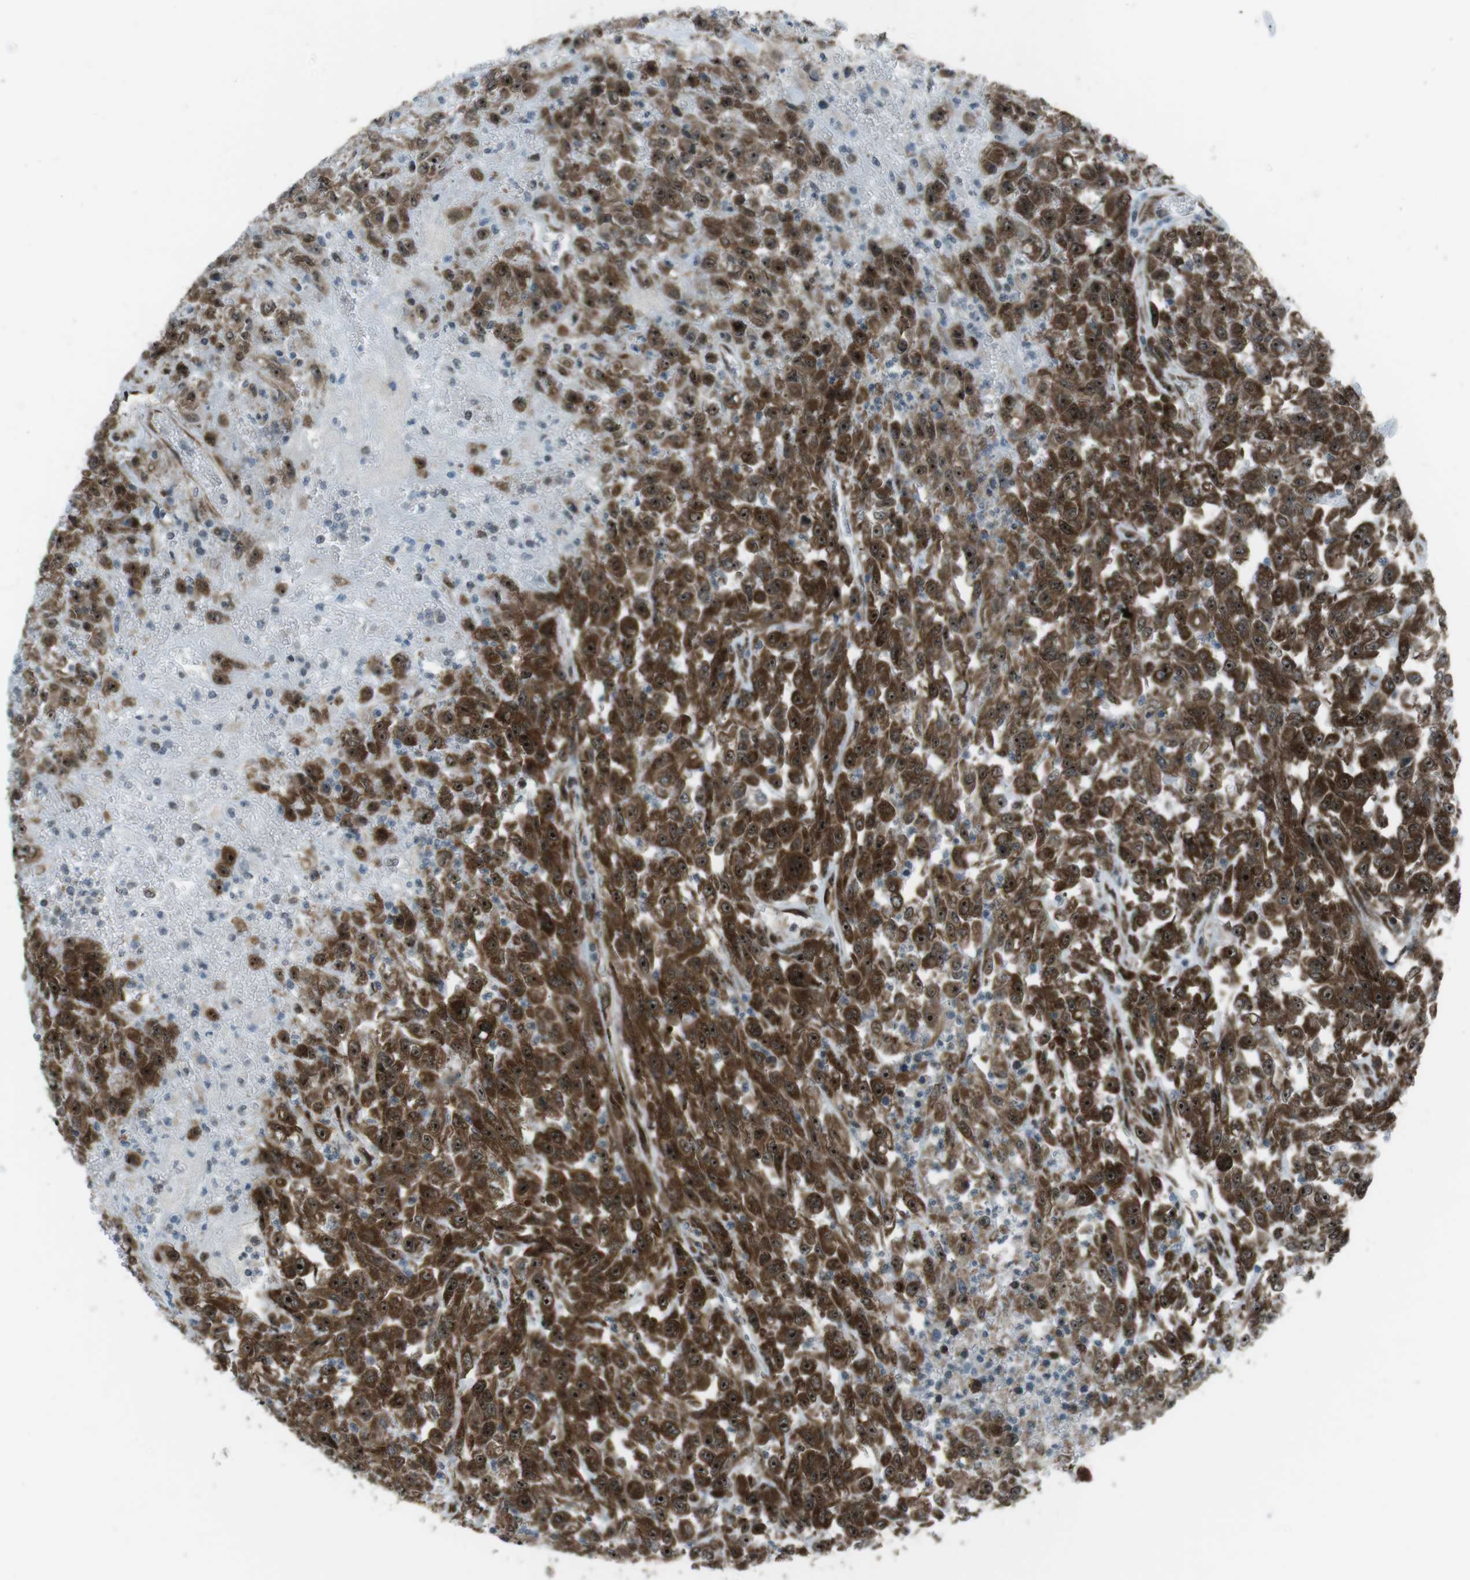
{"staining": {"intensity": "strong", "quantity": ">75%", "location": "cytoplasmic/membranous,nuclear"}, "tissue": "urothelial cancer", "cell_type": "Tumor cells", "image_type": "cancer", "snomed": [{"axis": "morphology", "description": "Urothelial carcinoma, High grade"}, {"axis": "topography", "description": "Urinary bladder"}], "caption": "Protein positivity by IHC reveals strong cytoplasmic/membranous and nuclear positivity in approximately >75% of tumor cells in urothelial carcinoma (high-grade).", "gene": "CSNK1D", "patient": {"sex": "male", "age": 46}}